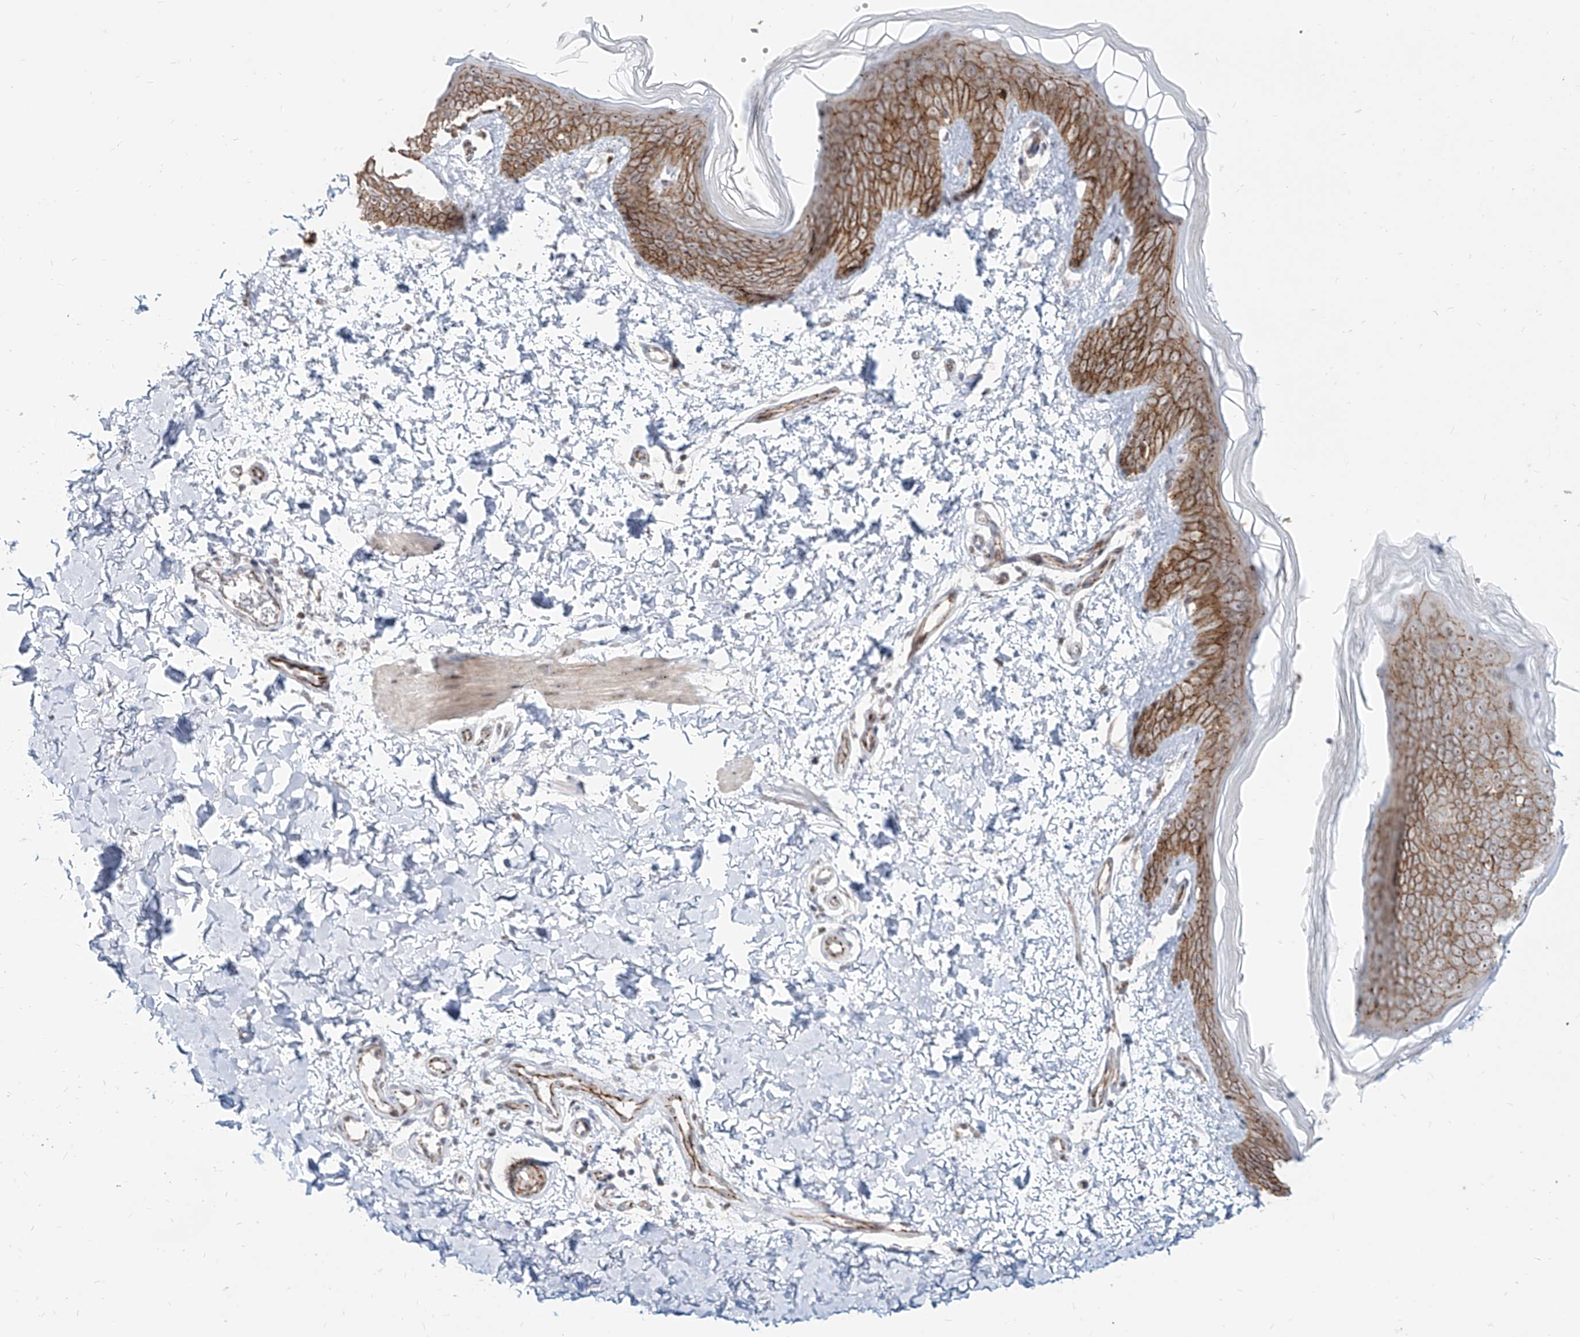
{"staining": {"intensity": "negative", "quantity": "none", "location": "none"}, "tissue": "skin", "cell_type": "Fibroblasts", "image_type": "normal", "snomed": [{"axis": "morphology", "description": "Normal tissue, NOS"}, {"axis": "morphology", "description": "Neoplasm, benign, NOS"}, {"axis": "topography", "description": "Skin"}, {"axis": "topography", "description": "Soft tissue"}], "caption": "This is a micrograph of immunohistochemistry (IHC) staining of normal skin, which shows no expression in fibroblasts.", "gene": "ZNF710", "patient": {"sex": "male", "age": 26}}